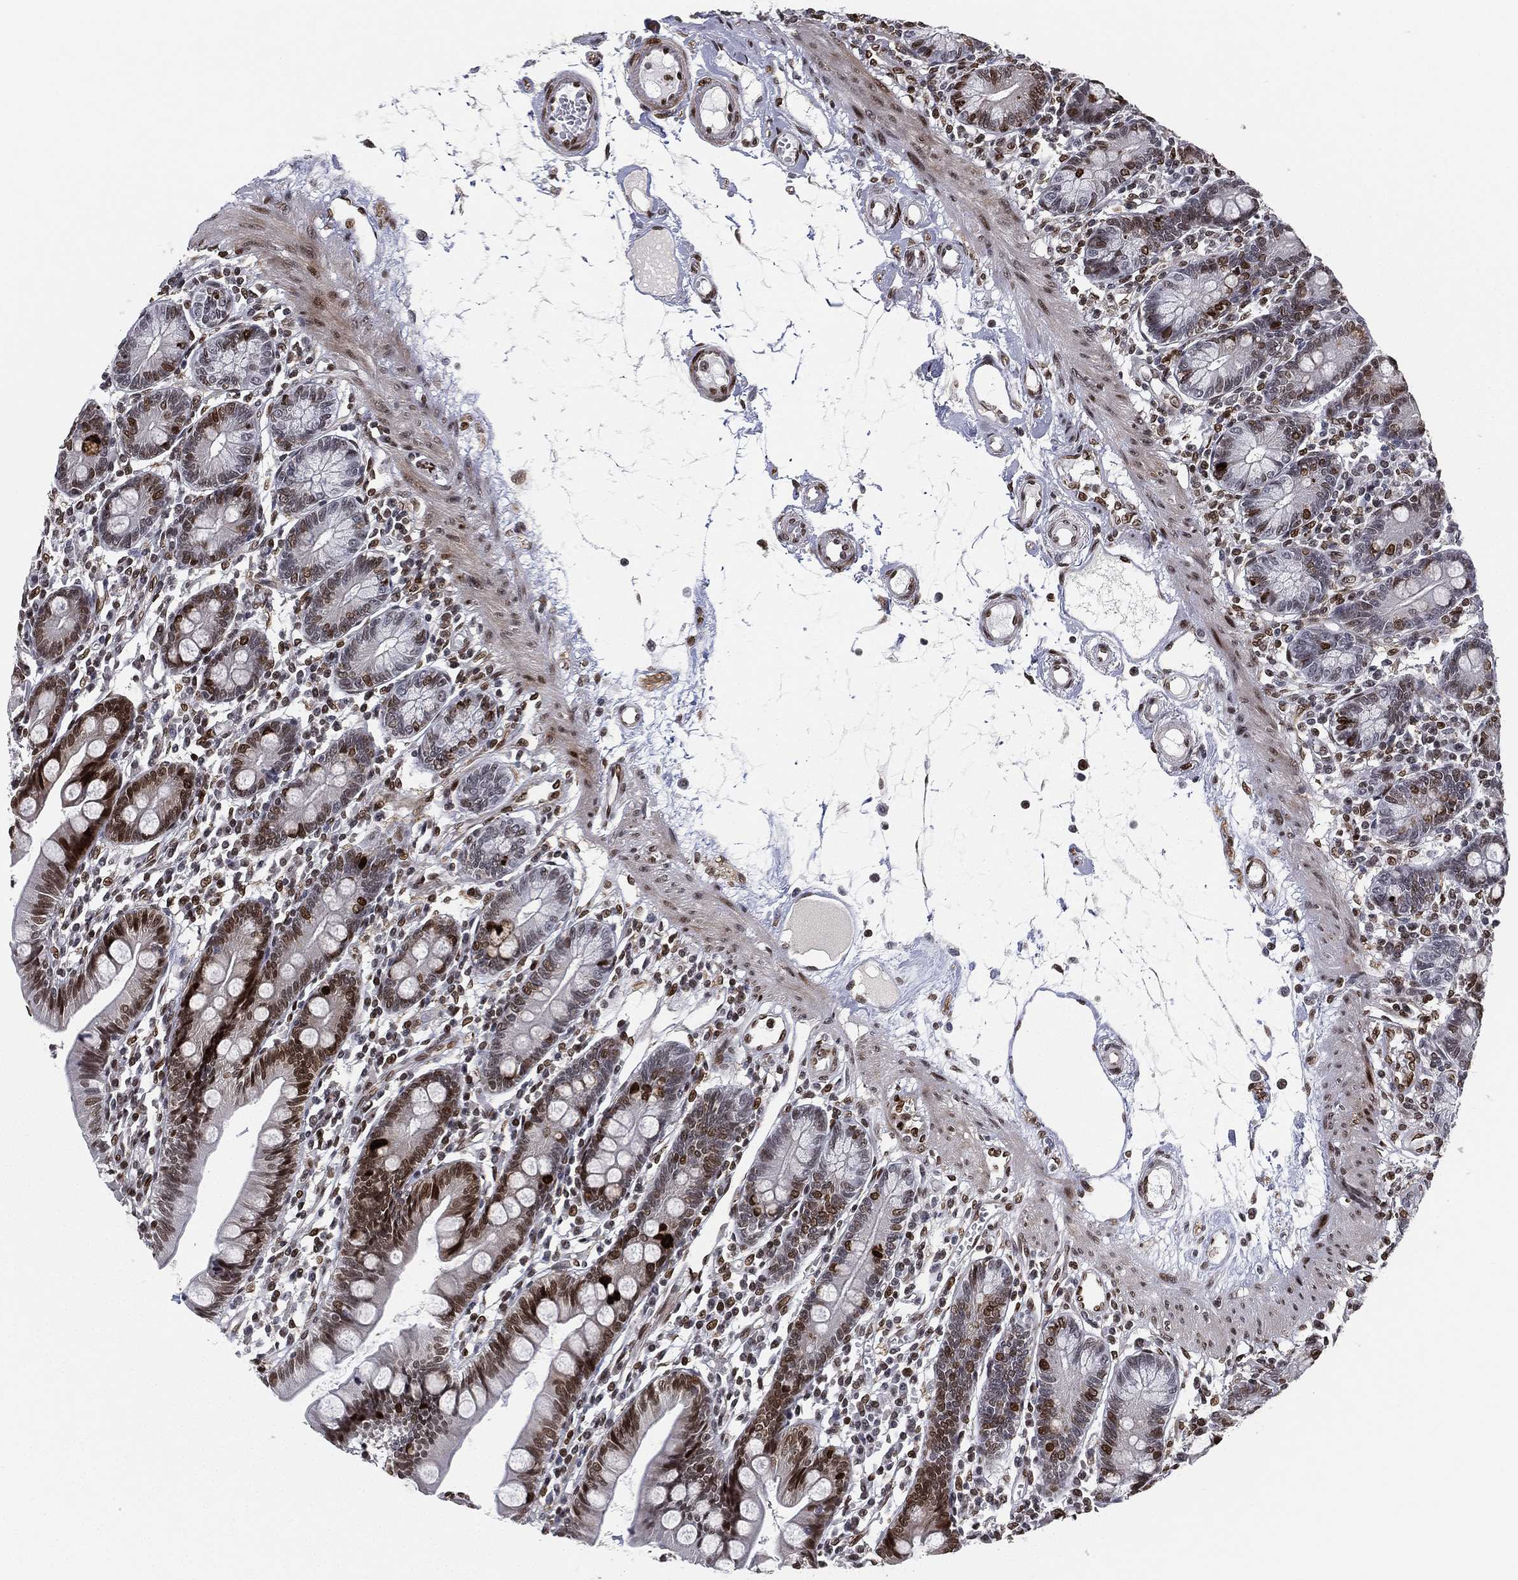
{"staining": {"intensity": "strong", "quantity": "<25%", "location": "nuclear"}, "tissue": "small intestine", "cell_type": "Glandular cells", "image_type": "normal", "snomed": [{"axis": "morphology", "description": "Normal tissue, NOS"}, {"axis": "topography", "description": "Small intestine"}], "caption": "IHC histopathology image of benign human small intestine stained for a protein (brown), which reveals medium levels of strong nuclear positivity in approximately <25% of glandular cells.", "gene": "LMNB1", "patient": {"sex": "male", "age": 88}}